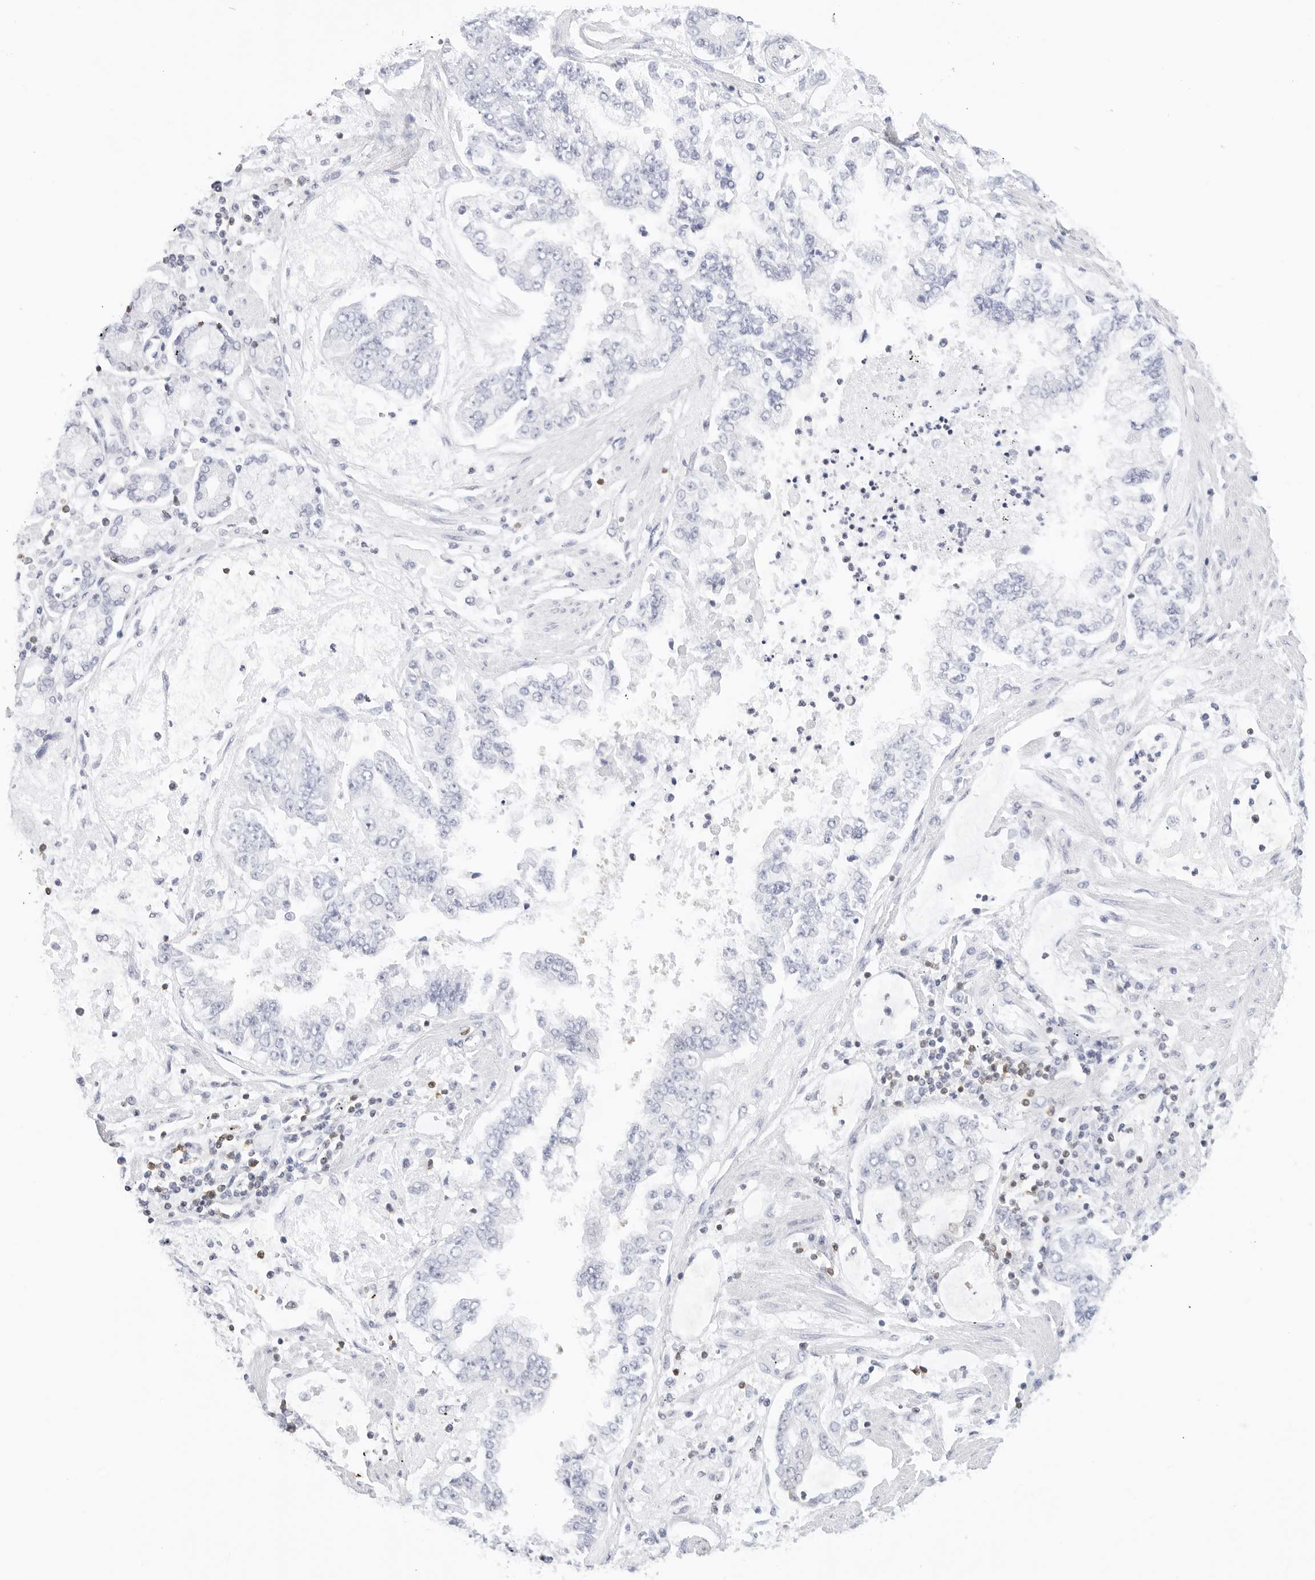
{"staining": {"intensity": "negative", "quantity": "none", "location": "none"}, "tissue": "stomach cancer", "cell_type": "Tumor cells", "image_type": "cancer", "snomed": [{"axis": "morphology", "description": "Adenocarcinoma, NOS"}, {"axis": "topography", "description": "Stomach"}], "caption": "DAB (3,3'-diaminobenzidine) immunohistochemical staining of human stomach cancer shows no significant staining in tumor cells.", "gene": "SLC9A3R1", "patient": {"sex": "male", "age": 76}}